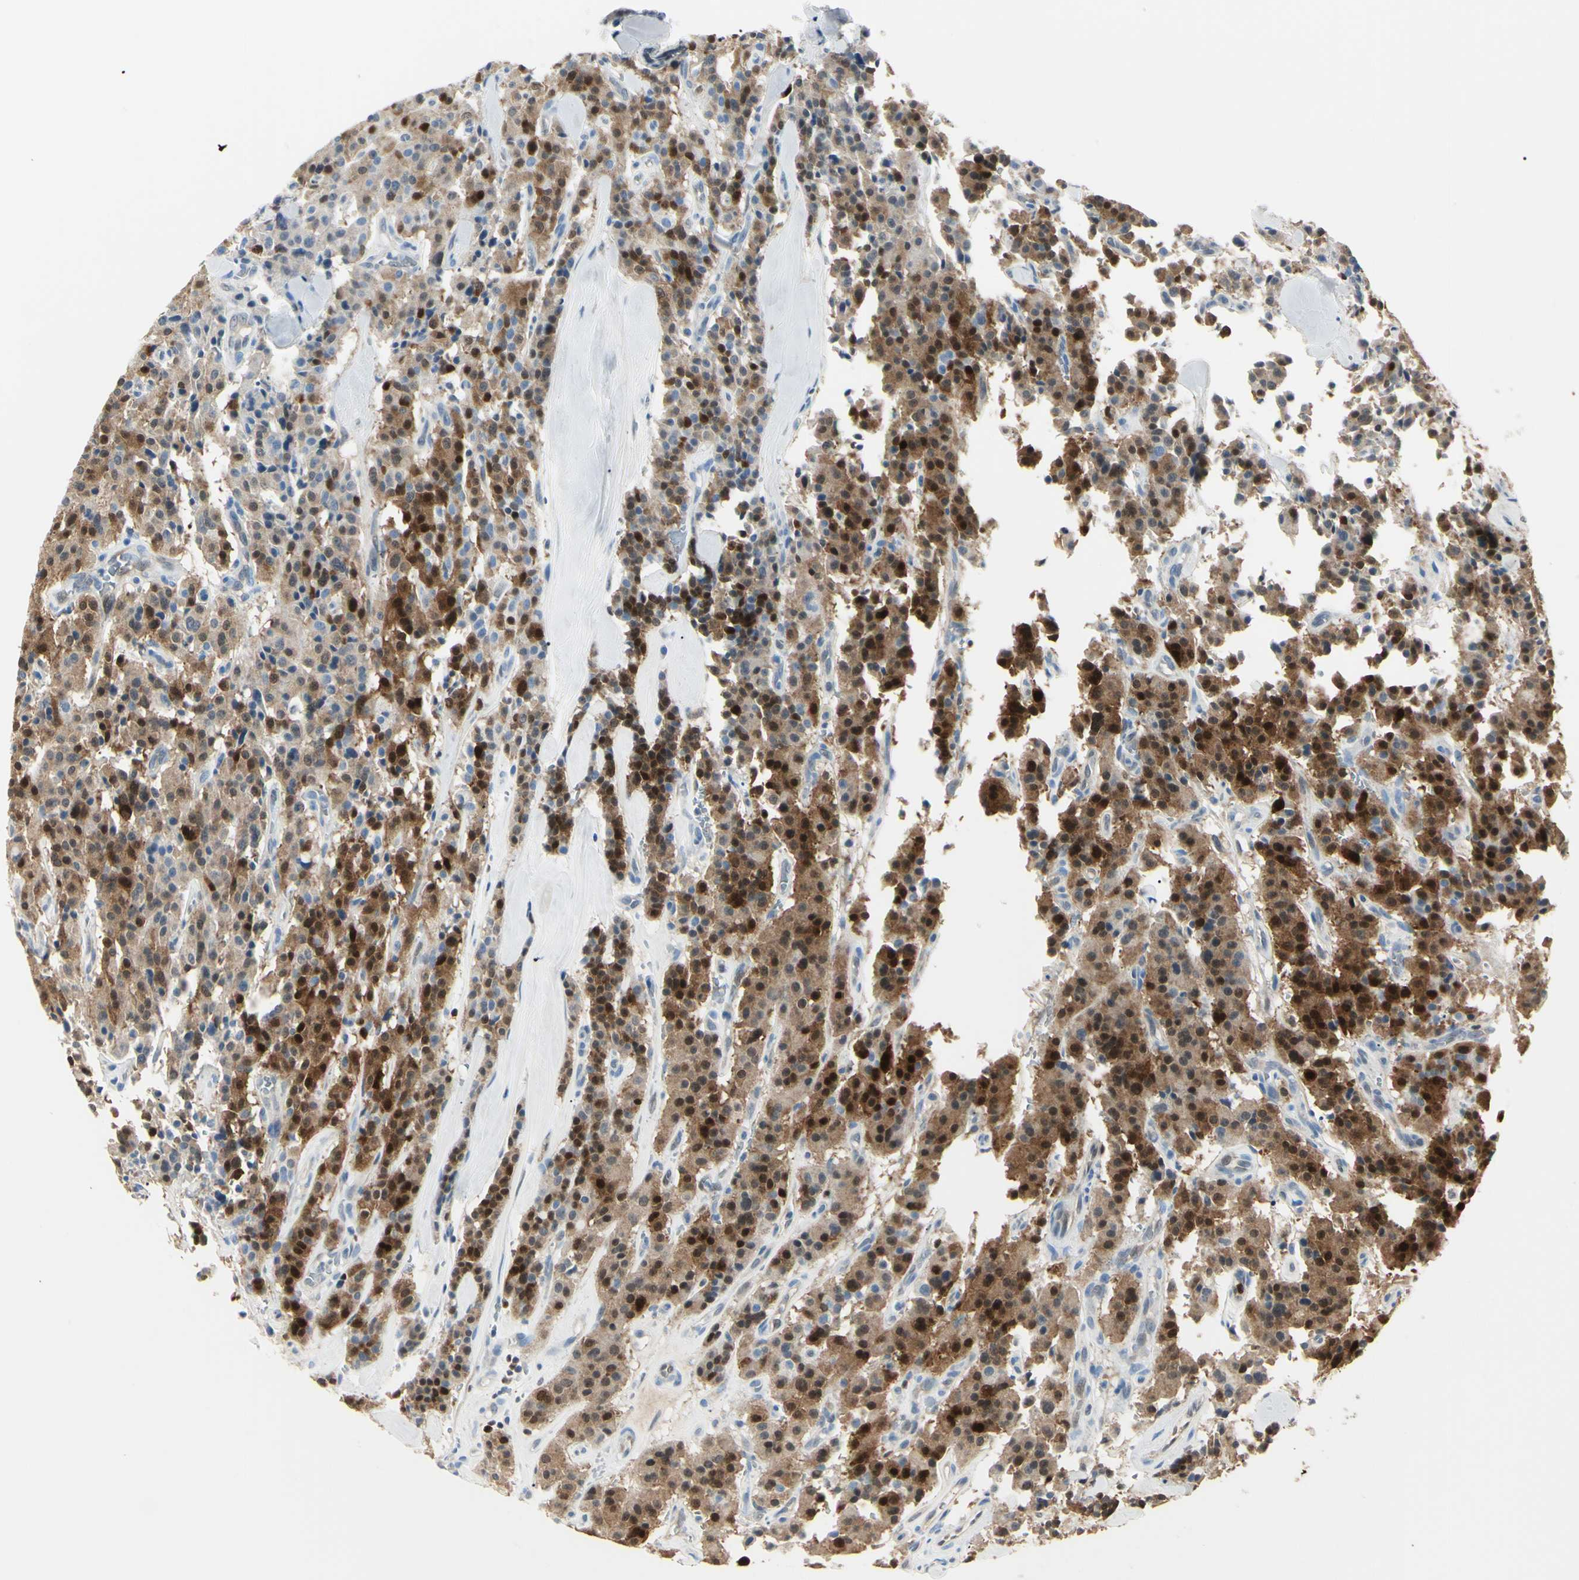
{"staining": {"intensity": "strong", "quantity": "25%-75%", "location": "cytoplasmic/membranous,nuclear"}, "tissue": "carcinoid", "cell_type": "Tumor cells", "image_type": "cancer", "snomed": [{"axis": "morphology", "description": "Carcinoid, malignant, NOS"}, {"axis": "topography", "description": "Lung"}], "caption": "High-power microscopy captured an immunohistochemistry image of carcinoid, revealing strong cytoplasmic/membranous and nuclear staining in about 25%-75% of tumor cells.", "gene": "AKR1C3", "patient": {"sex": "male", "age": 30}}